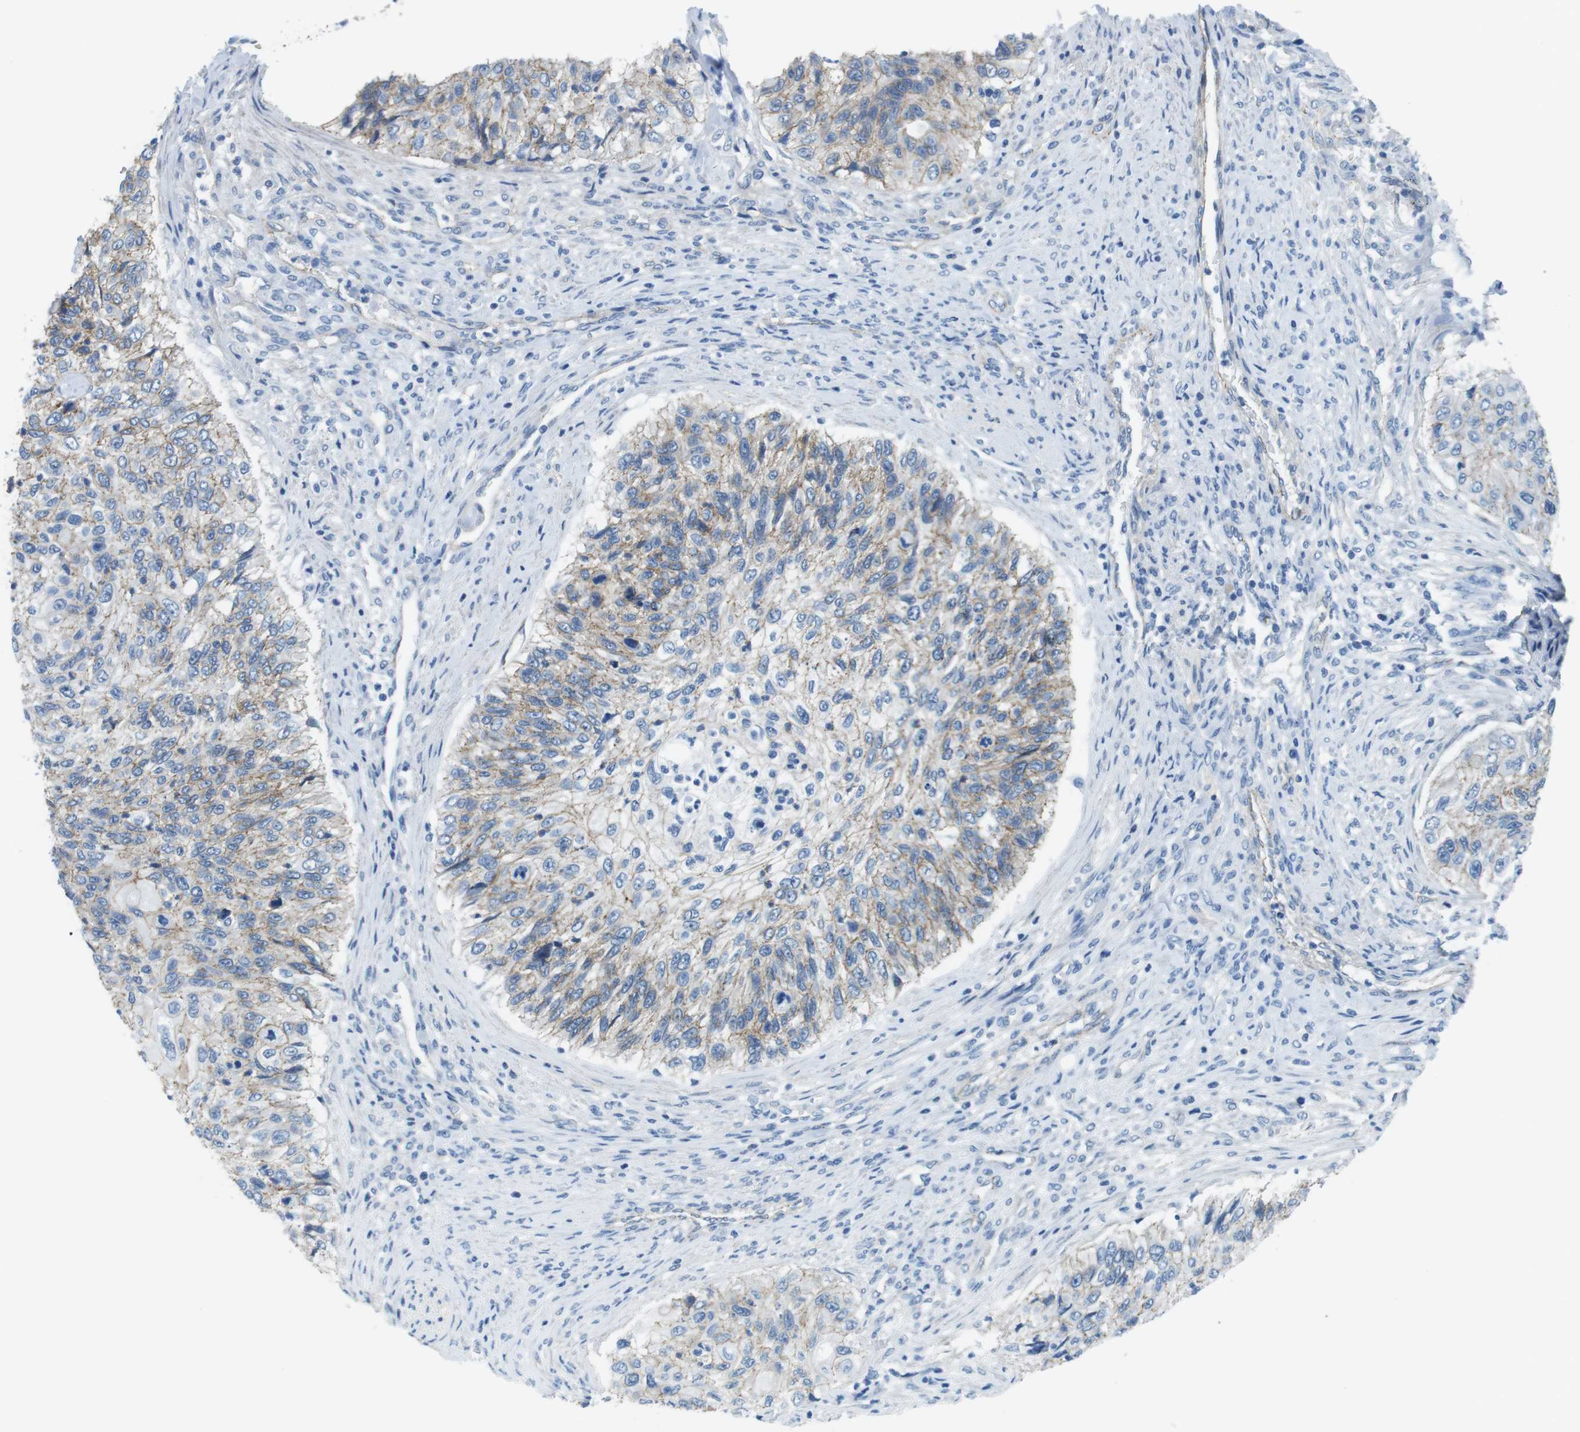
{"staining": {"intensity": "weak", "quantity": ">75%", "location": "cytoplasmic/membranous"}, "tissue": "urothelial cancer", "cell_type": "Tumor cells", "image_type": "cancer", "snomed": [{"axis": "morphology", "description": "Urothelial carcinoma, High grade"}, {"axis": "topography", "description": "Urinary bladder"}], "caption": "Human urothelial cancer stained with a protein marker shows weak staining in tumor cells.", "gene": "SLC6A6", "patient": {"sex": "female", "age": 60}}